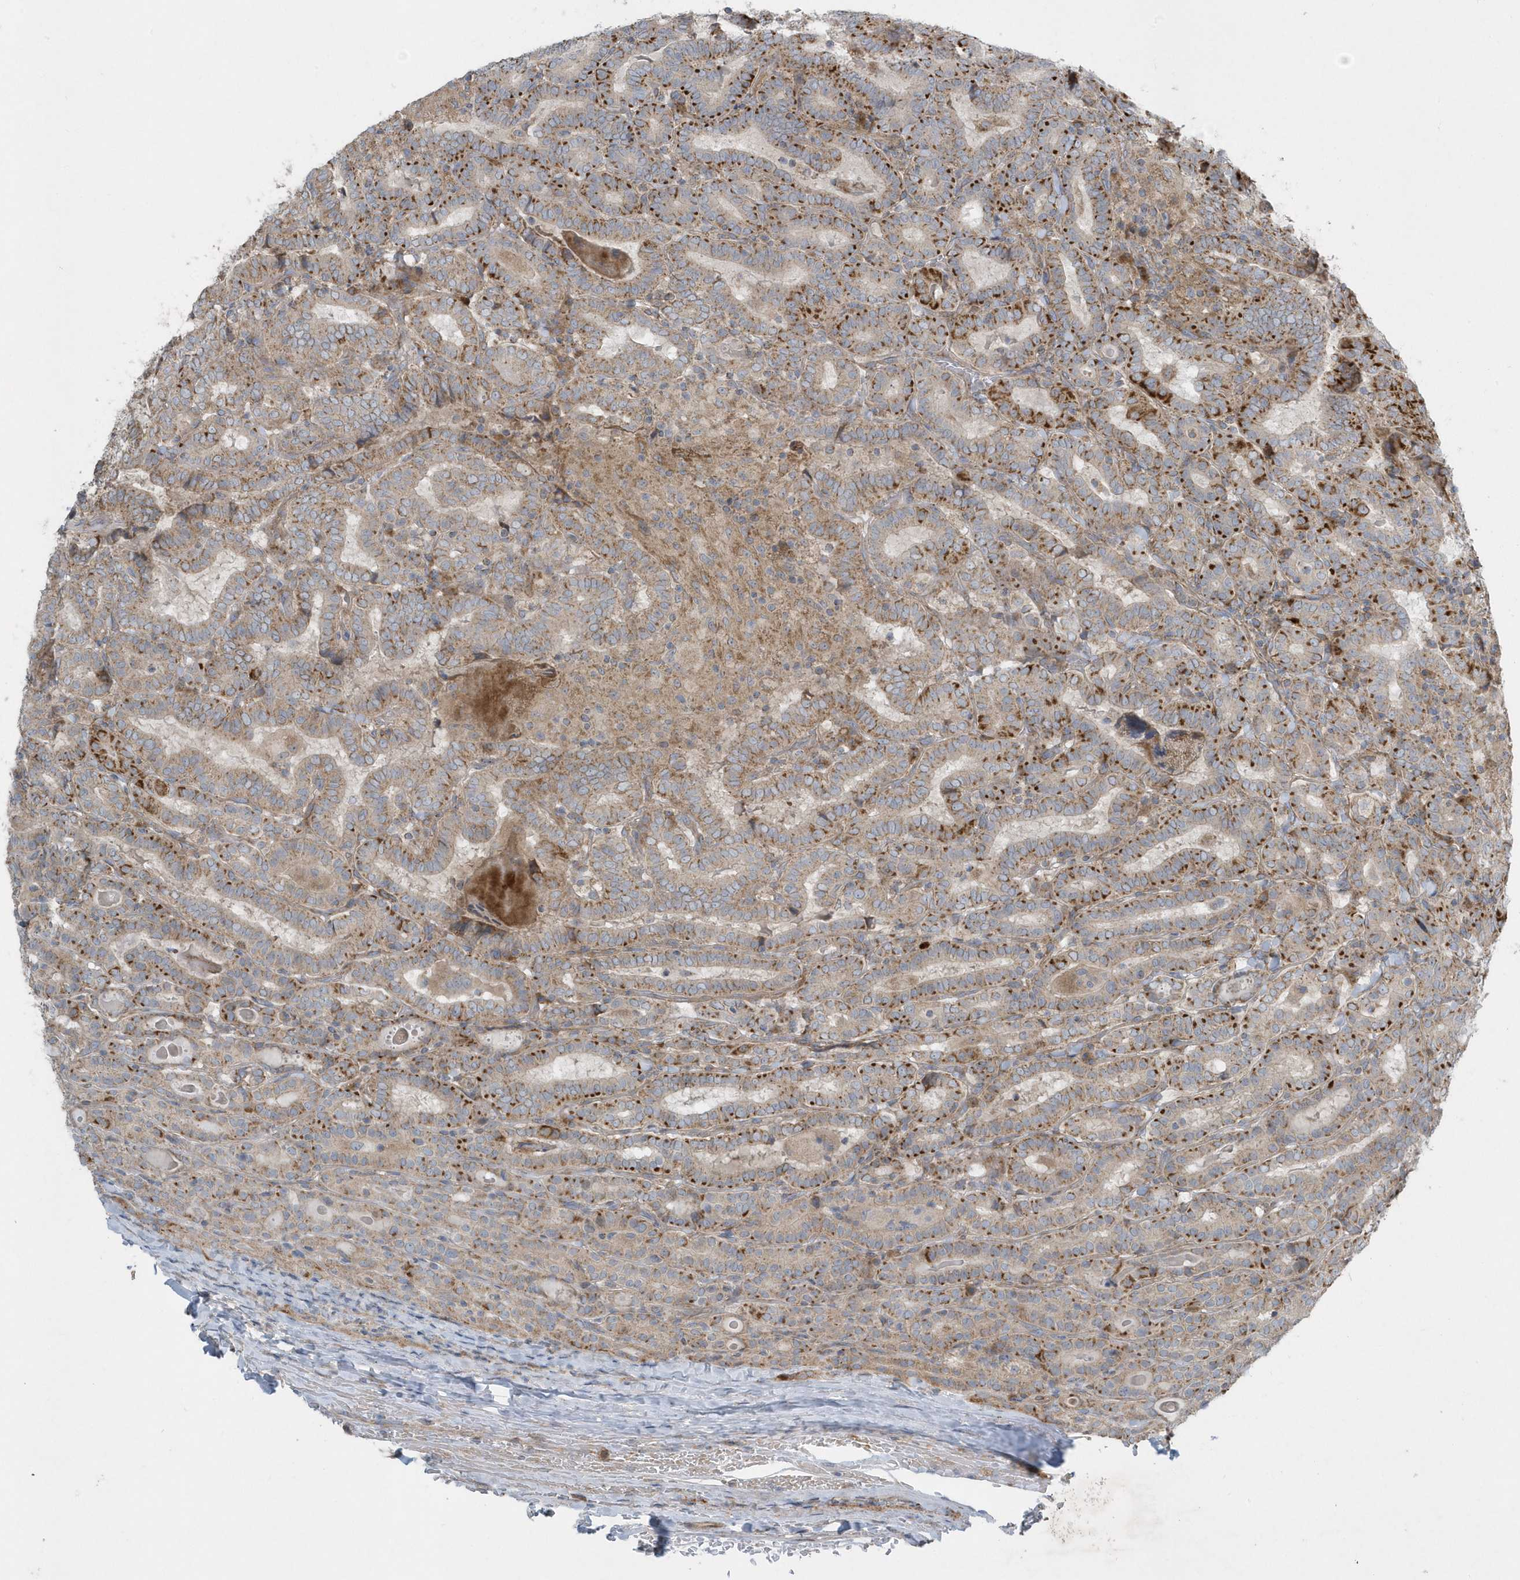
{"staining": {"intensity": "moderate", "quantity": ">75%", "location": "cytoplasmic/membranous"}, "tissue": "thyroid cancer", "cell_type": "Tumor cells", "image_type": "cancer", "snomed": [{"axis": "morphology", "description": "Papillary adenocarcinoma, NOS"}, {"axis": "topography", "description": "Thyroid gland"}], "caption": "Moderate cytoplasmic/membranous staining for a protein is present in about >75% of tumor cells of thyroid cancer using immunohistochemistry.", "gene": "SLC38A2", "patient": {"sex": "female", "age": 72}}